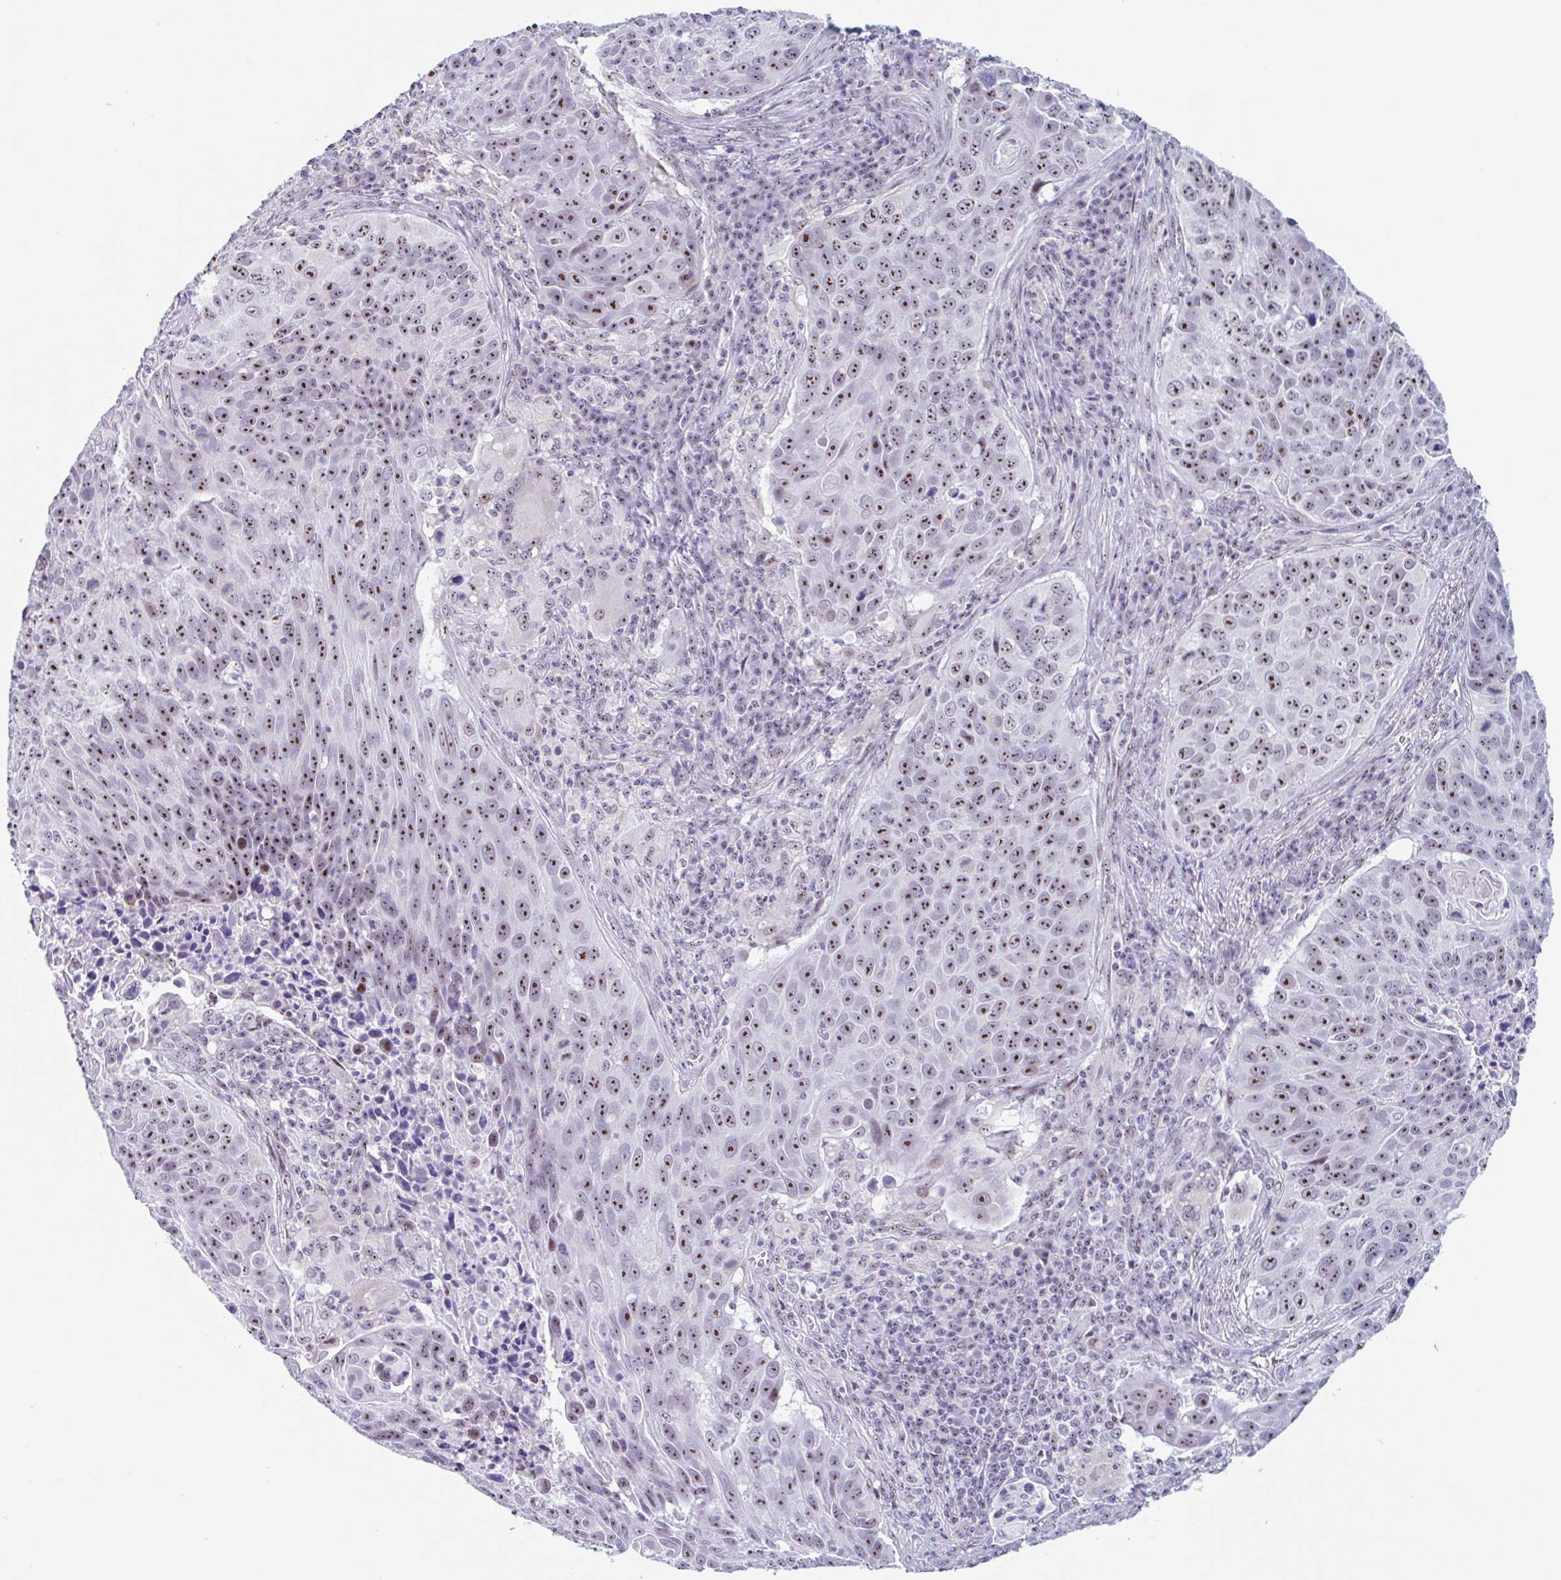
{"staining": {"intensity": "moderate", "quantity": ">75%", "location": "nuclear"}, "tissue": "lung cancer", "cell_type": "Tumor cells", "image_type": "cancer", "snomed": [{"axis": "morphology", "description": "Squamous cell carcinoma, NOS"}, {"axis": "topography", "description": "Lung"}], "caption": "Immunohistochemical staining of squamous cell carcinoma (lung) exhibits medium levels of moderate nuclear protein staining in approximately >75% of tumor cells. (Brightfield microscopy of DAB IHC at high magnification).", "gene": "LENG9", "patient": {"sex": "male", "age": 78}}